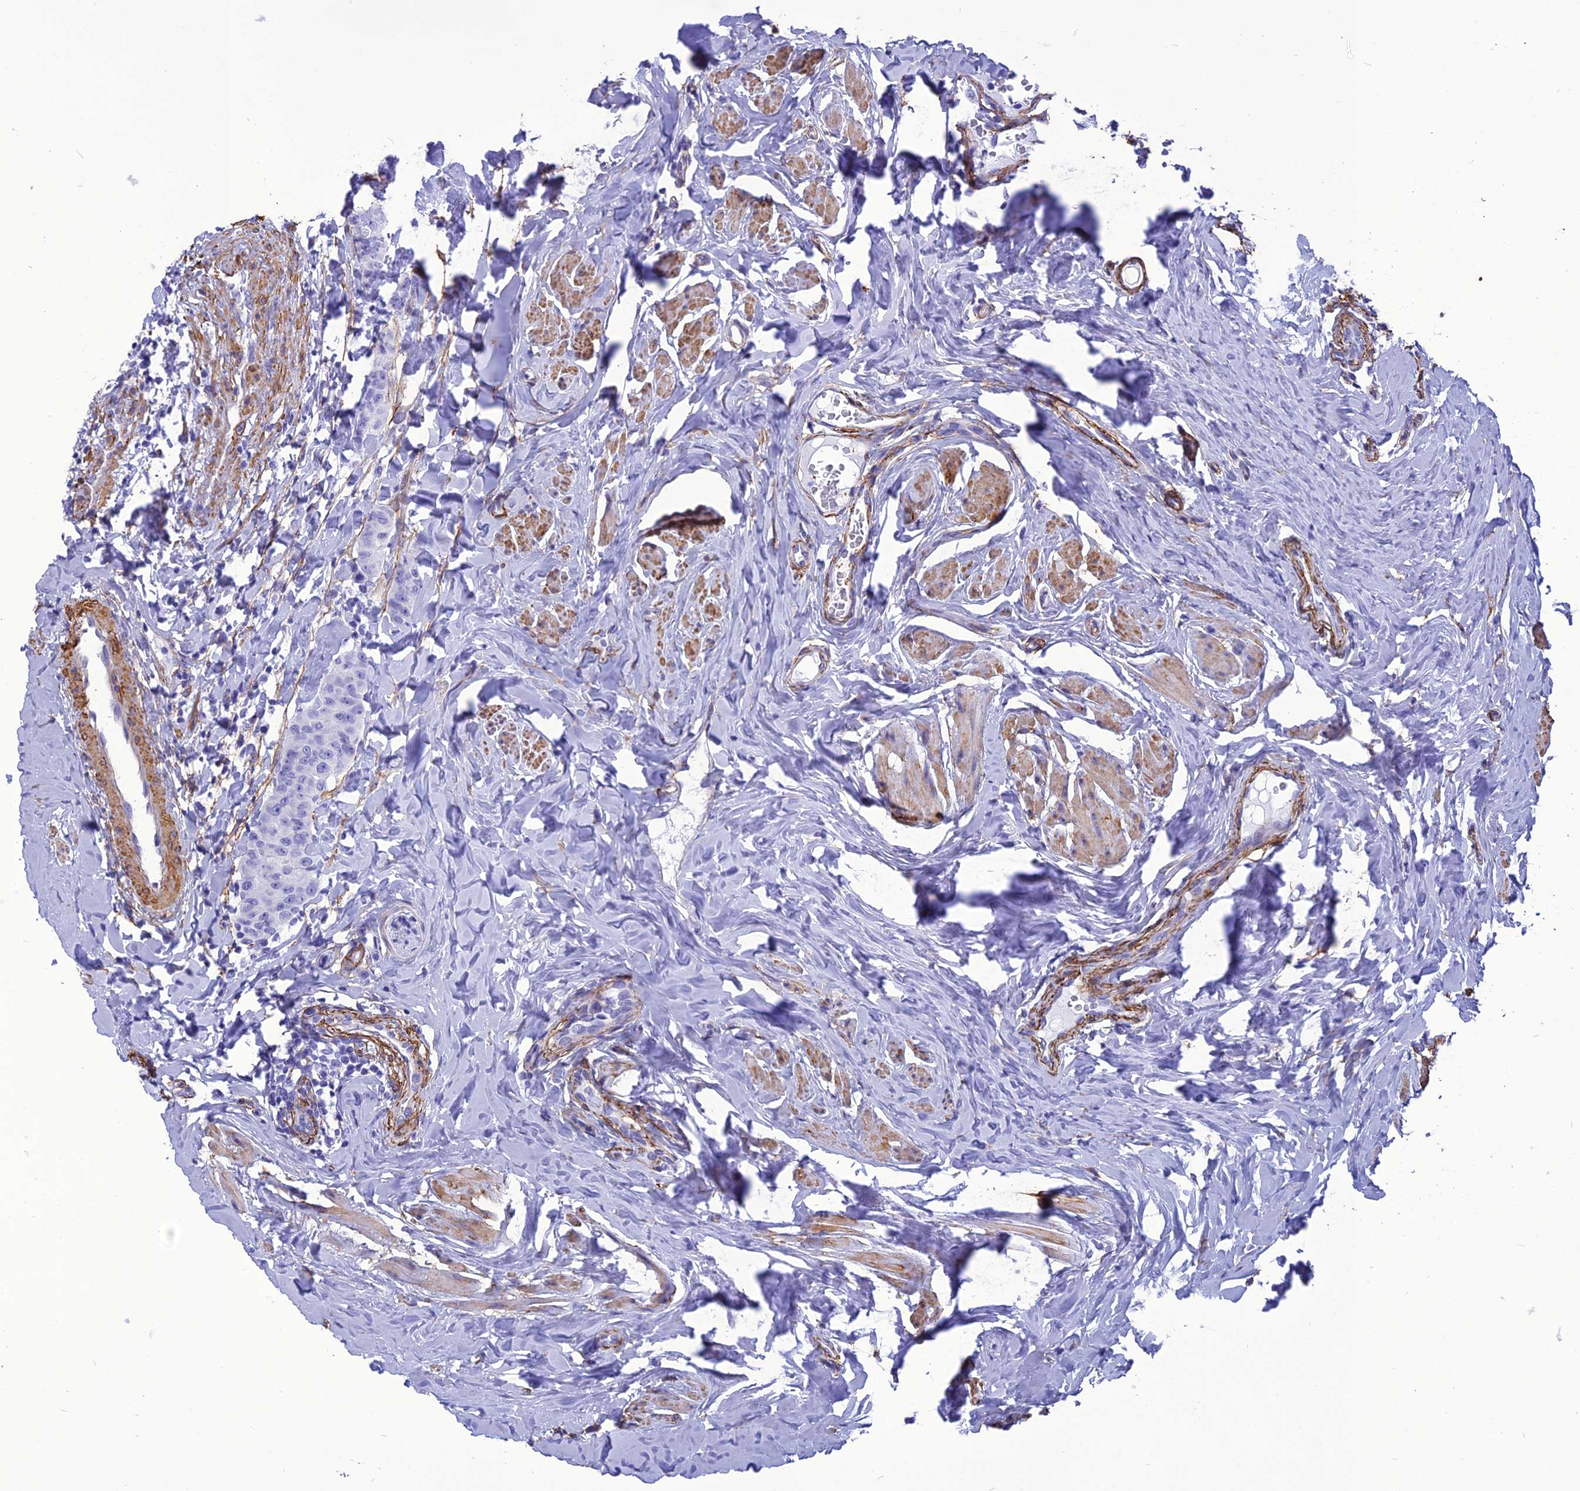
{"staining": {"intensity": "negative", "quantity": "none", "location": "none"}, "tissue": "breast cancer", "cell_type": "Tumor cells", "image_type": "cancer", "snomed": [{"axis": "morphology", "description": "Duct carcinoma"}, {"axis": "topography", "description": "Breast"}], "caption": "A high-resolution histopathology image shows immunohistochemistry (IHC) staining of breast cancer (infiltrating ductal carcinoma), which shows no significant expression in tumor cells.", "gene": "NKD1", "patient": {"sex": "female", "age": 40}}